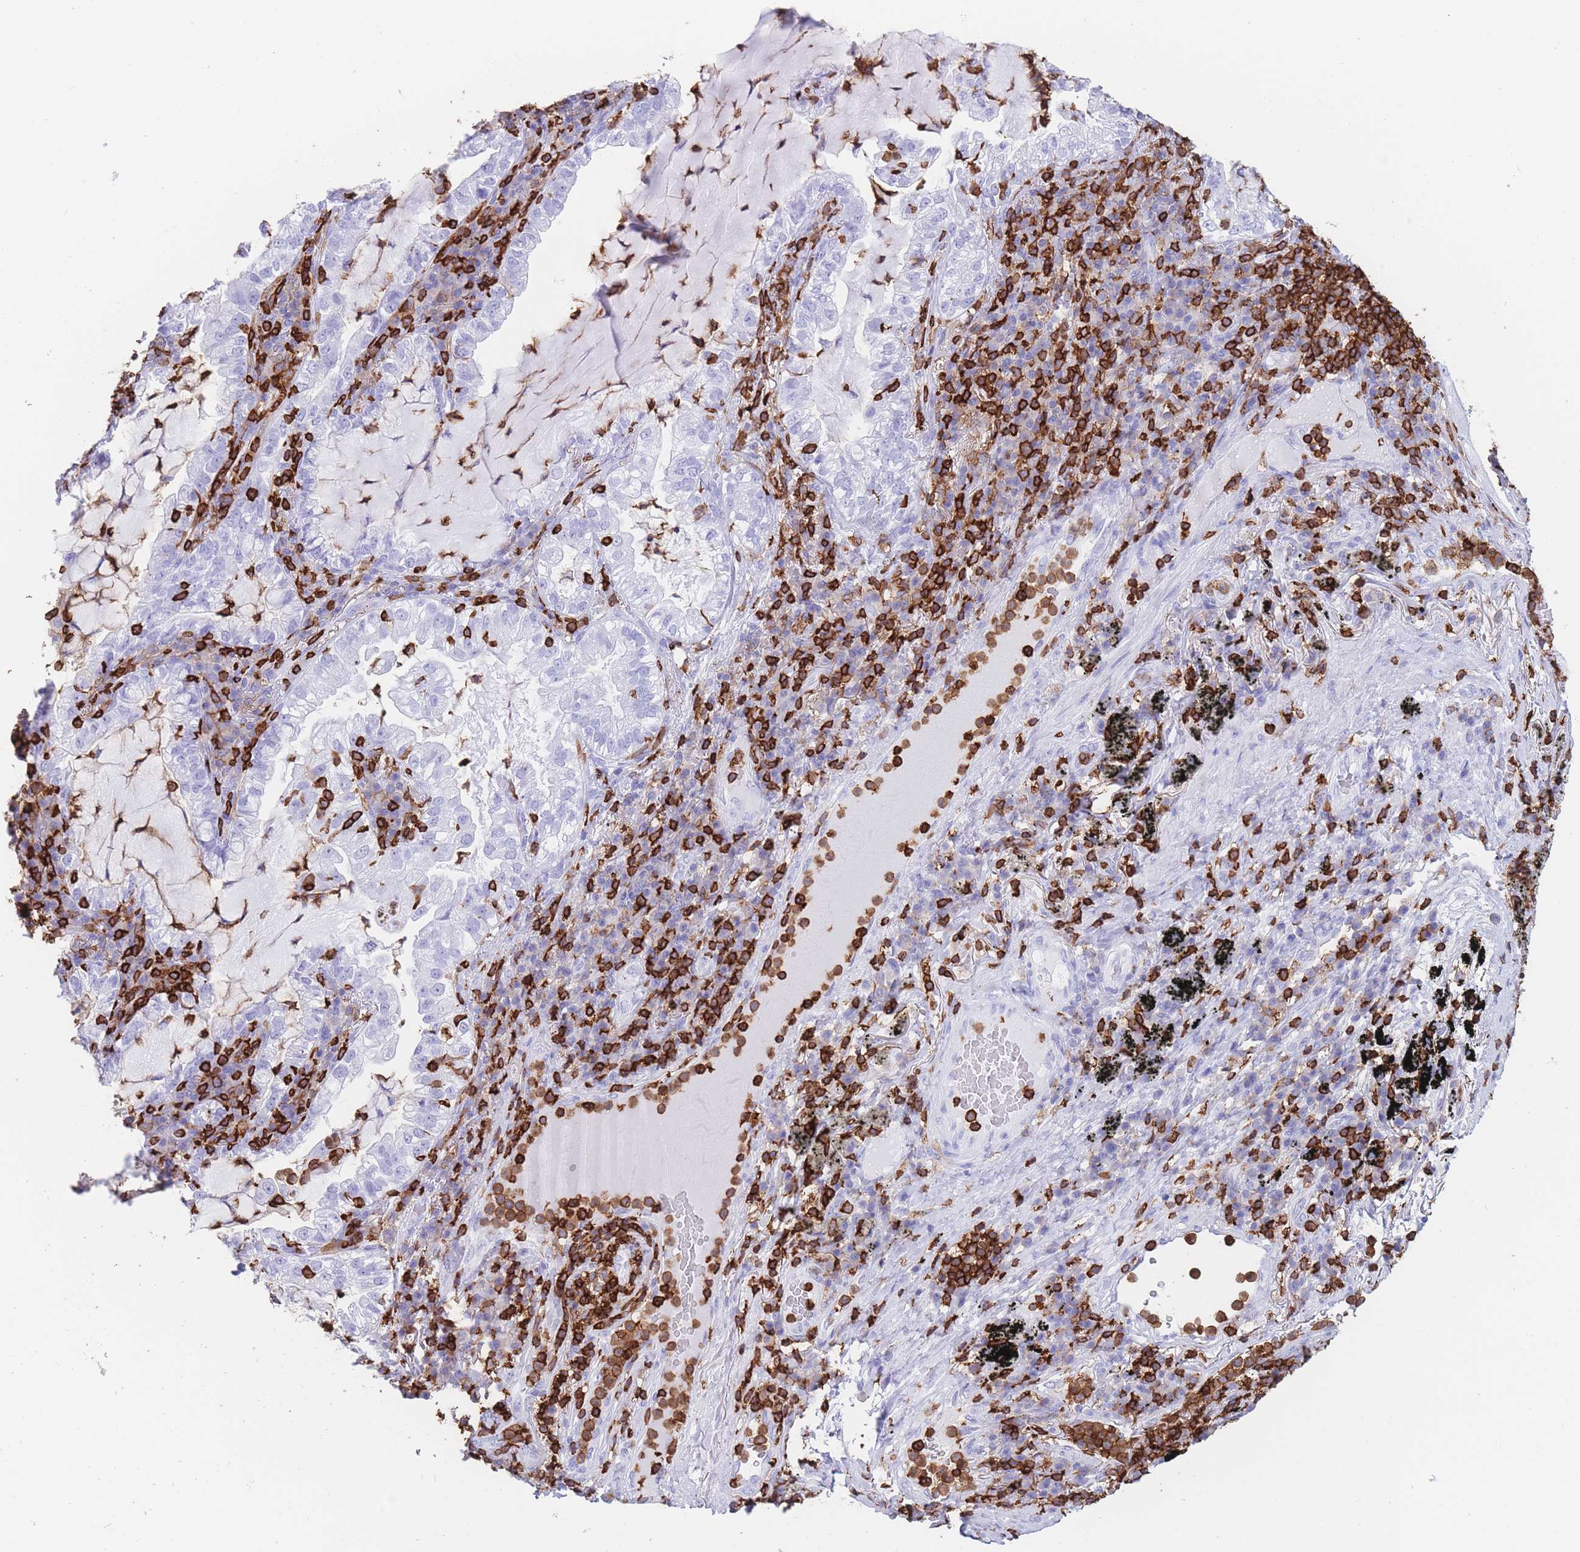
{"staining": {"intensity": "negative", "quantity": "none", "location": "none"}, "tissue": "lung cancer", "cell_type": "Tumor cells", "image_type": "cancer", "snomed": [{"axis": "morphology", "description": "Adenocarcinoma, NOS"}, {"axis": "topography", "description": "Lung"}], "caption": "Immunohistochemistry (IHC) of human adenocarcinoma (lung) demonstrates no staining in tumor cells.", "gene": "CORO1A", "patient": {"sex": "female", "age": 73}}